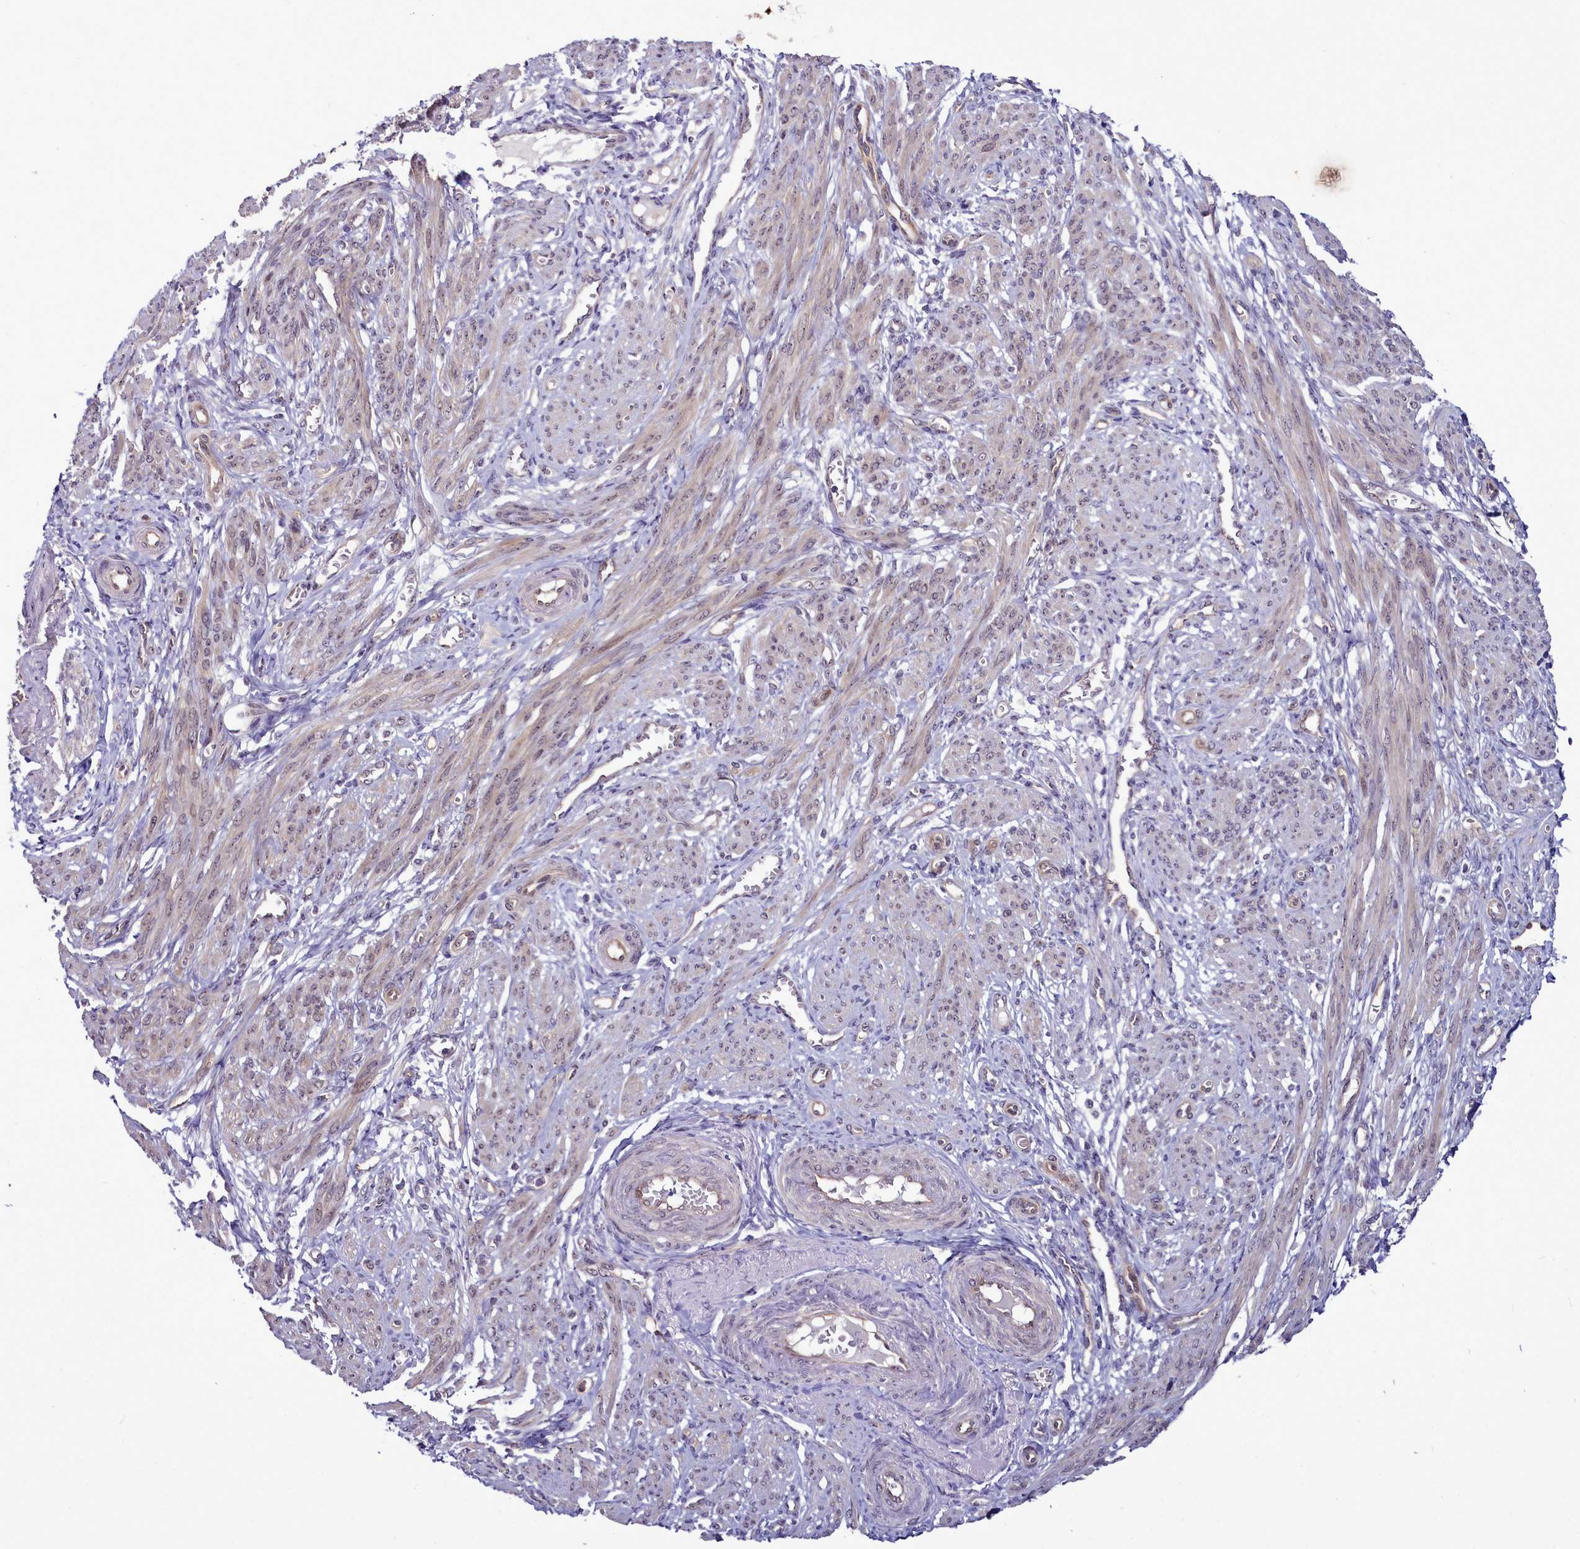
{"staining": {"intensity": "weak", "quantity": "25%-75%", "location": "cytoplasmic/membranous"}, "tissue": "smooth muscle", "cell_type": "Smooth muscle cells", "image_type": "normal", "snomed": [{"axis": "morphology", "description": "Normal tissue, NOS"}, {"axis": "topography", "description": "Smooth muscle"}], "caption": "A micrograph of human smooth muscle stained for a protein displays weak cytoplasmic/membranous brown staining in smooth muscle cells.", "gene": "BCAR1", "patient": {"sex": "female", "age": 39}}